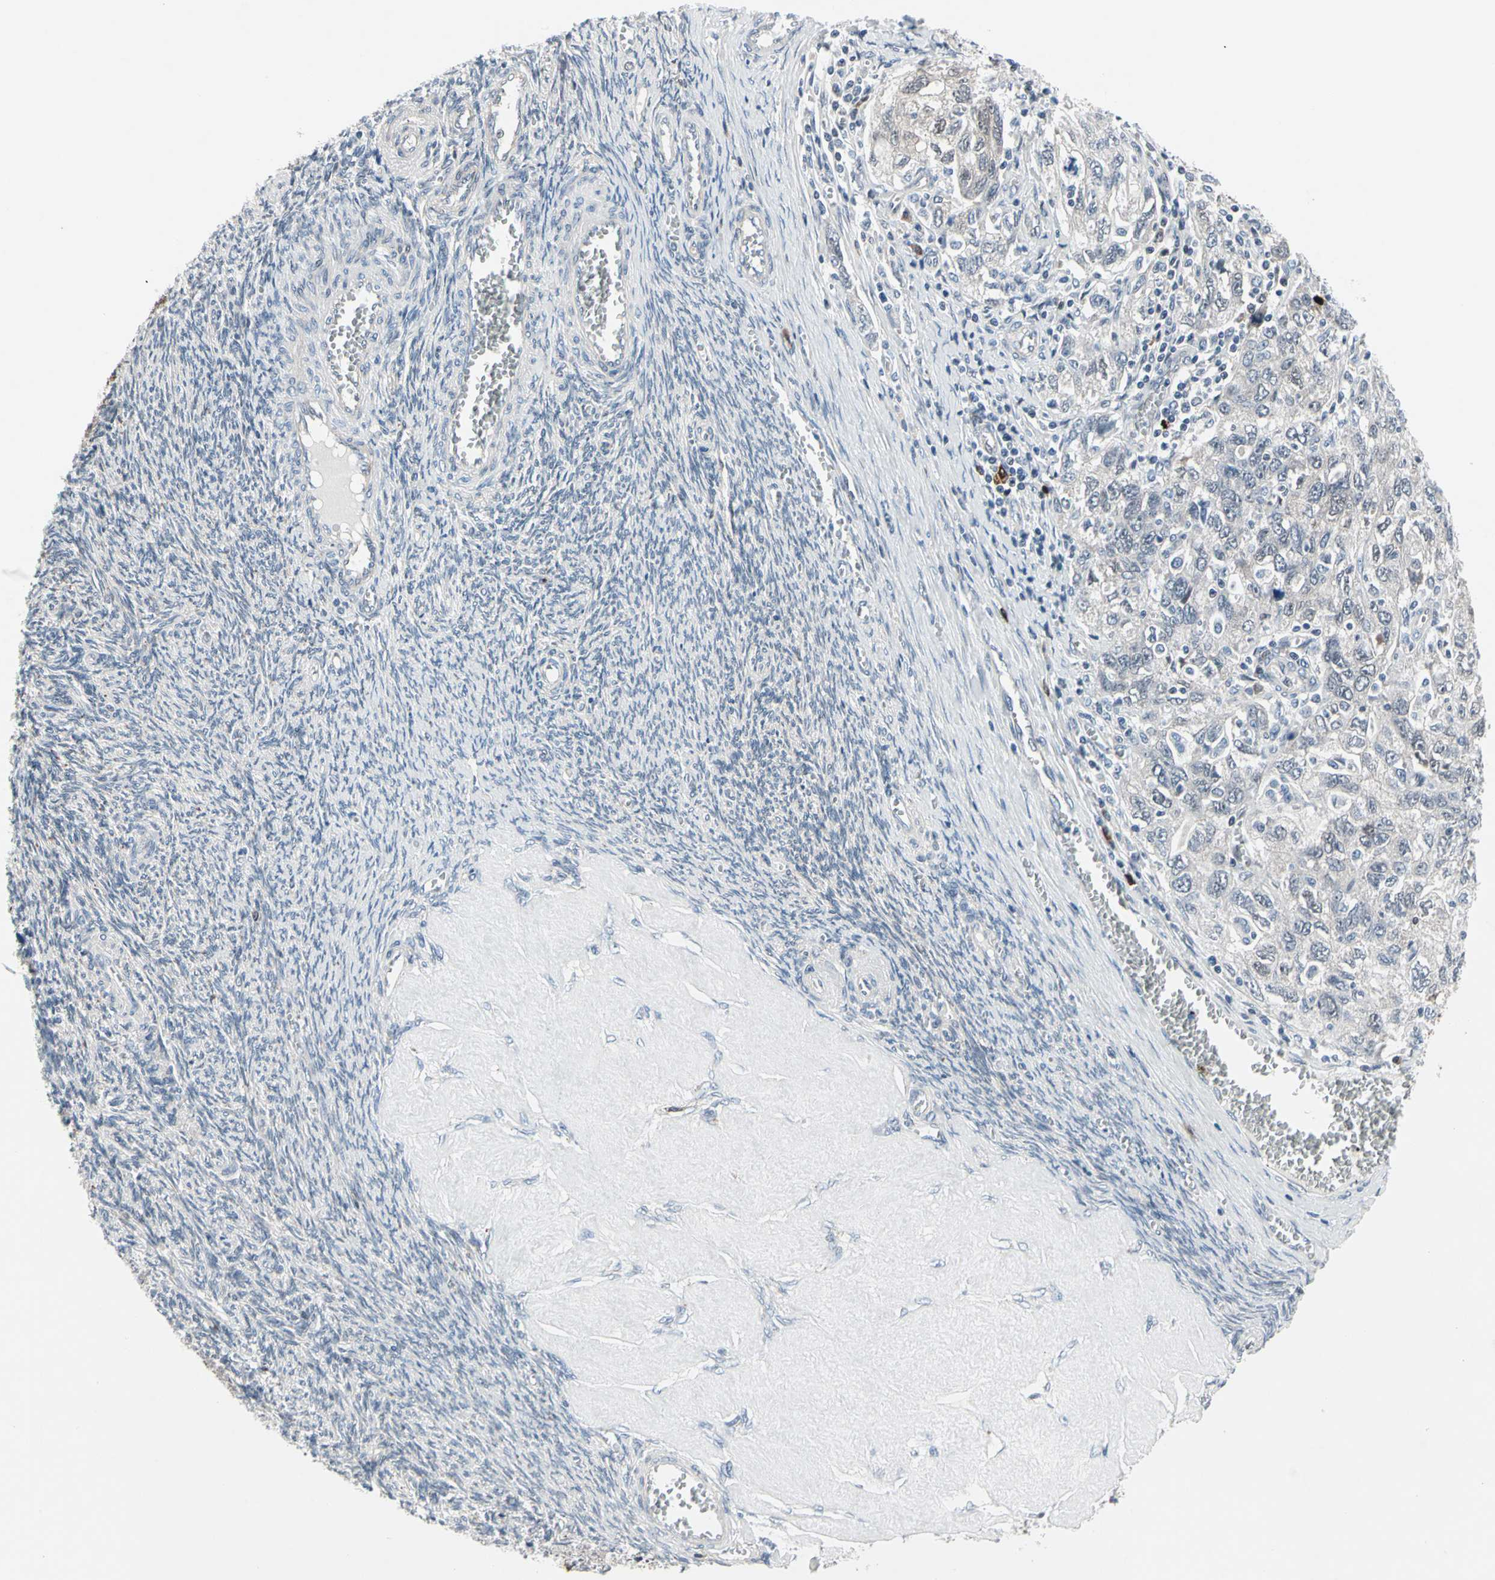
{"staining": {"intensity": "negative", "quantity": "none", "location": "none"}, "tissue": "ovarian cancer", "cell_type": "Tumor cells", "image_type": "cancer", "snomed": [{"axis": "morphology", "description": "Carcinoma, NOS"}, {"axis": "morphology", "description": "Cystadenocarcinoma, serous, NOS"}, {"axis": "topography", "description": "Ovary"}], "caption": "Tumor cells are negative for brown protein staining in ovarian carcinoma. (DAB (3,3'-diaminobenzidine) immunohistochemistry (IHC) with hematoxylin counter stain).", "gene": "TXN", "patient": {"sex": "female", "age": 69}}